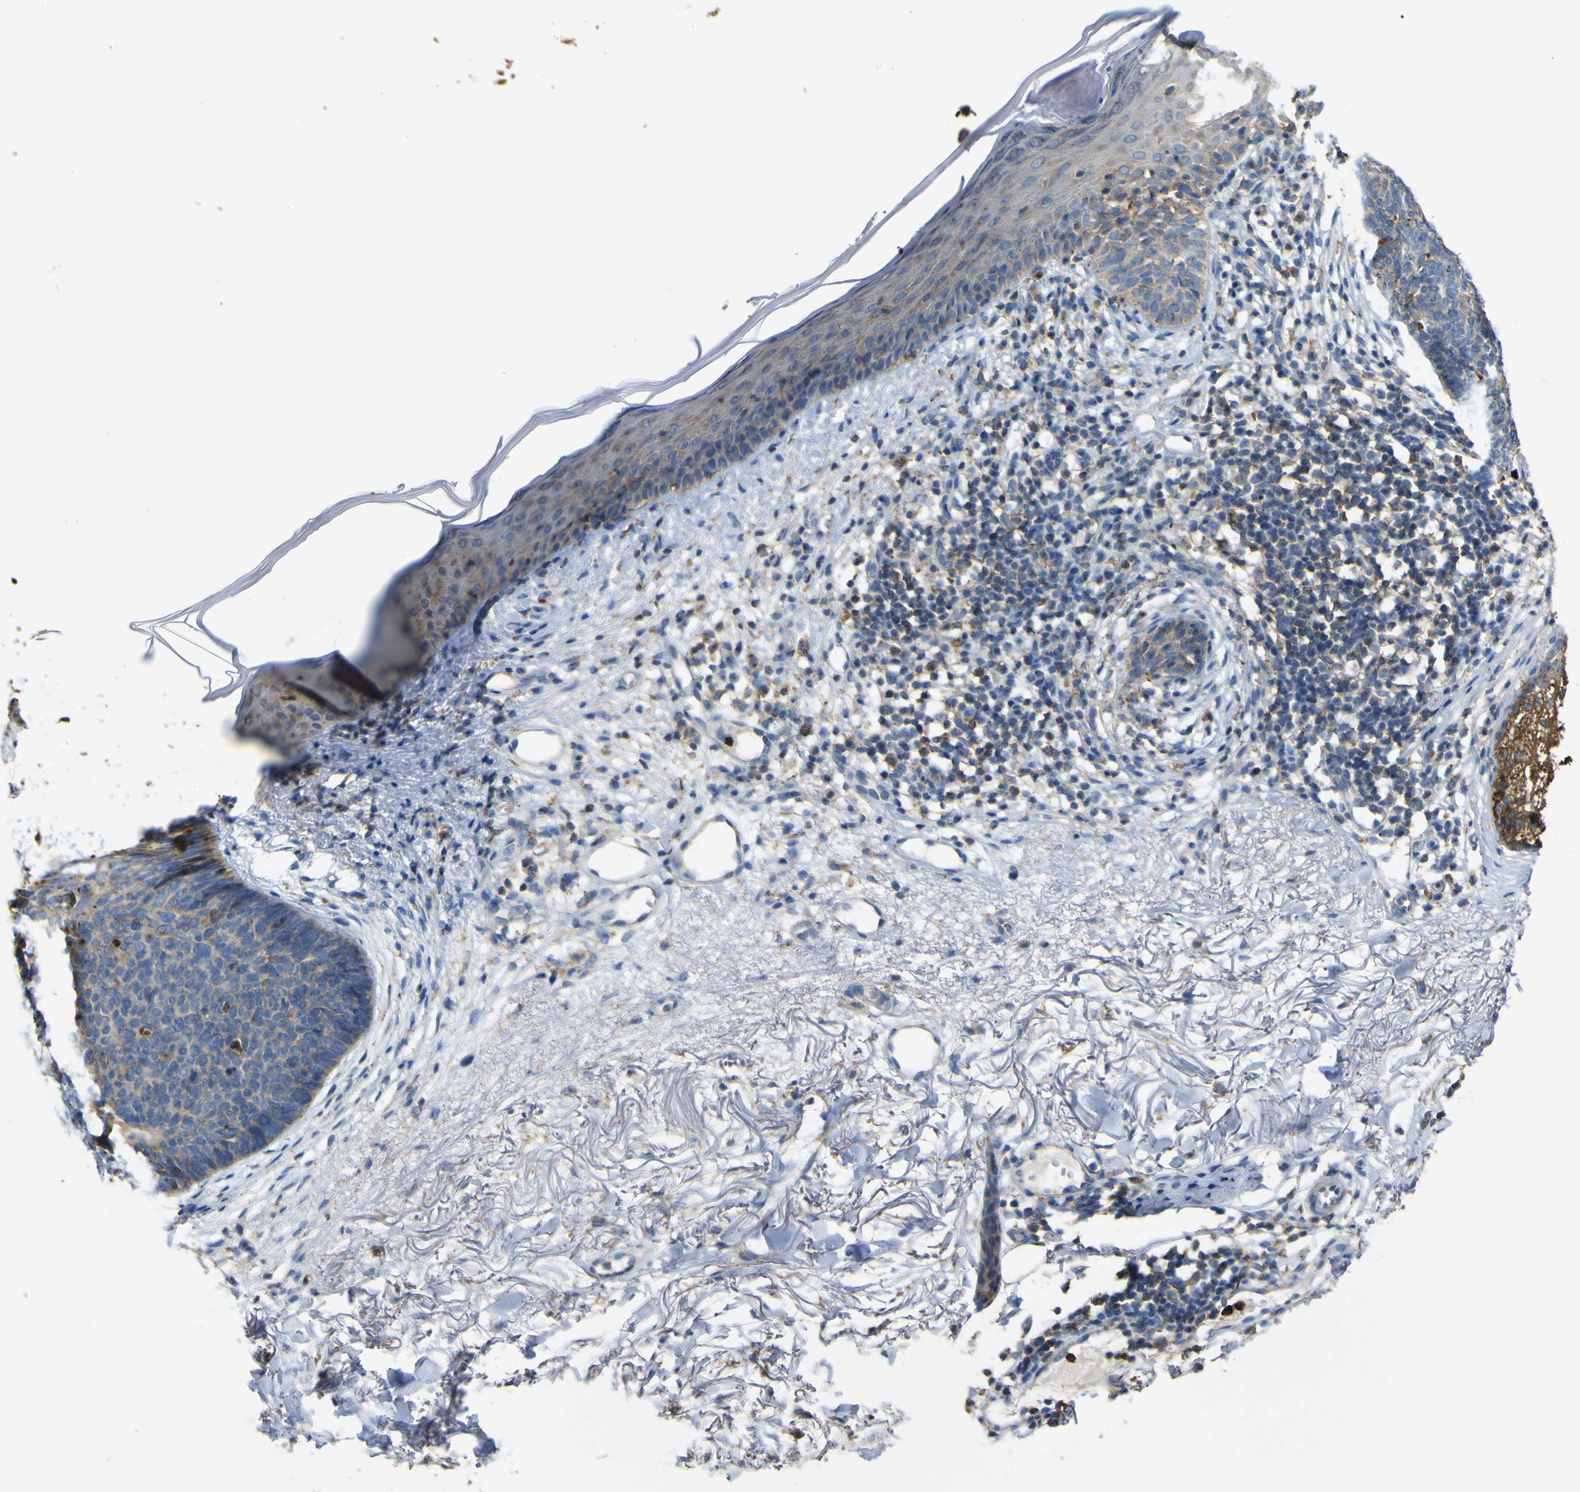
{"staining": {"intensity": "moderate", "quantity": ">75%", "location": "cytoplasmic/membranous"}, "tissue": "skin cancer", "cell_type": "Tumor cells", "image_type": "cancer", "snomed": [{"axis": "morphology", "description": "Basal cell carcinoma"}, {"axis": "topography", "description": "Skin"}], "caption": "Brown immunohistochemical staining in human skin basal cell carcinoma exhibits moderate cytoplasmic/membranous expression in about >75% of tumor cells.", "gene": "ACSL3", "patient": {"sex": "female", "age": 70}}